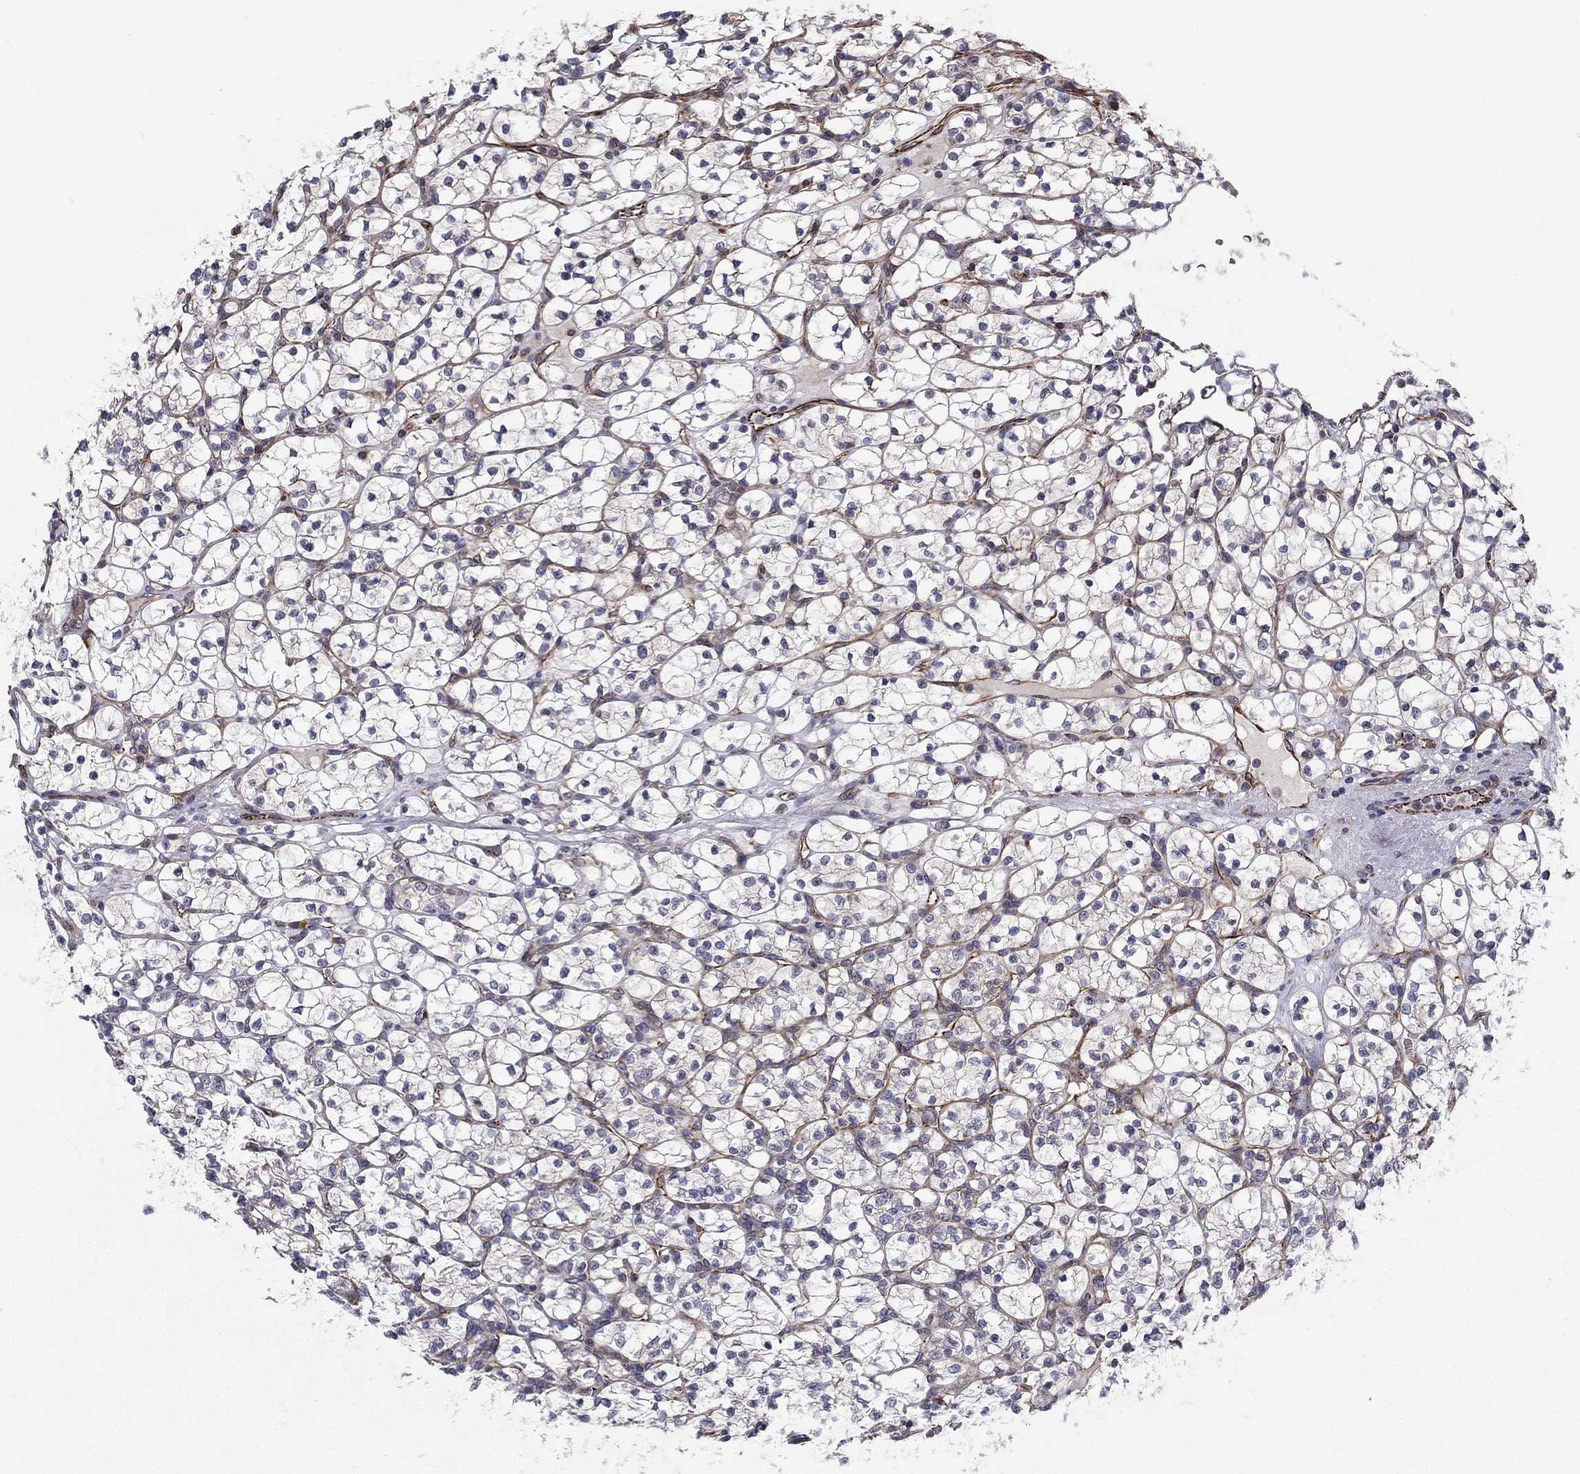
{"staining": {"intensity": "negative", "quantity": "none", "location": "none"}, "tissue": "renal cancer", "cell_type": "Tumor cells", "image_type": "cancer", "snomed": [{"axis": "morphology", "description": "Adenocarcinoma, NOS"}, {"axis": "topography", "description": "Kidney"}], "caption": "The immunohistochemistry micrograph has no significant staining in tumor cells of renal cancer tissue.", "gene": "CLSTN1", "patient": {"sex": "female", "age": 89}}